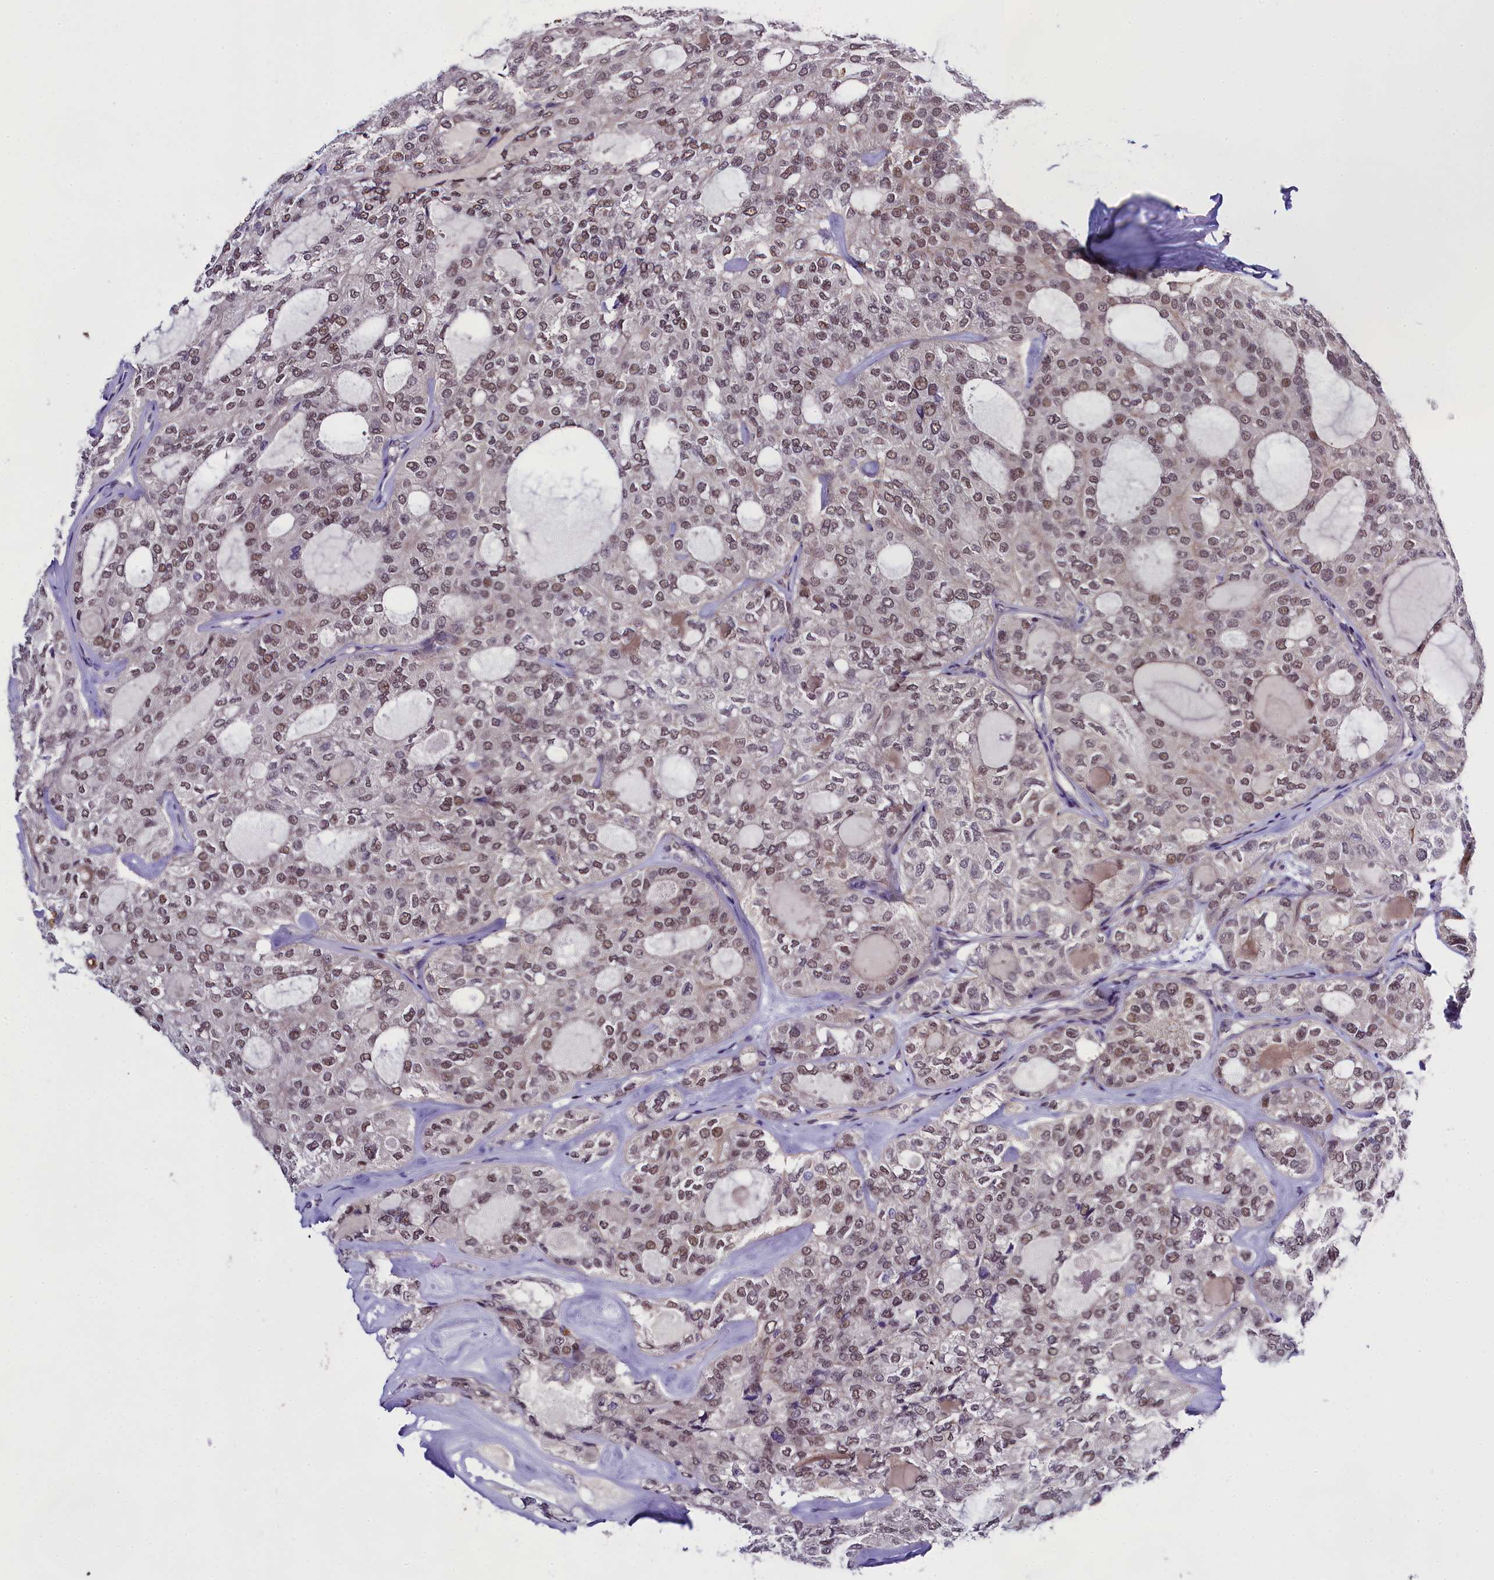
{"staining": {"intensity": "moderate", "quantity": ">75%", "location": "nuclear"}, "tissue": "thyroid cancer", "cell_type": "Tumor cells", "image_type": "cancer", "snomed": [{"axis": "morphology", "description": "Follicular adenoma carcinoma, NOS"}, {"axis": "topography", "description": "Thyroid gland"}], "caption": "Protein staining exhibits moderate nuclear expression in approximately >75% of tumor cells in thyroid cancer (follicular adenoma carcinoma).", "gene": "SP4", "patient": {"sex": "male", "age": 75}}